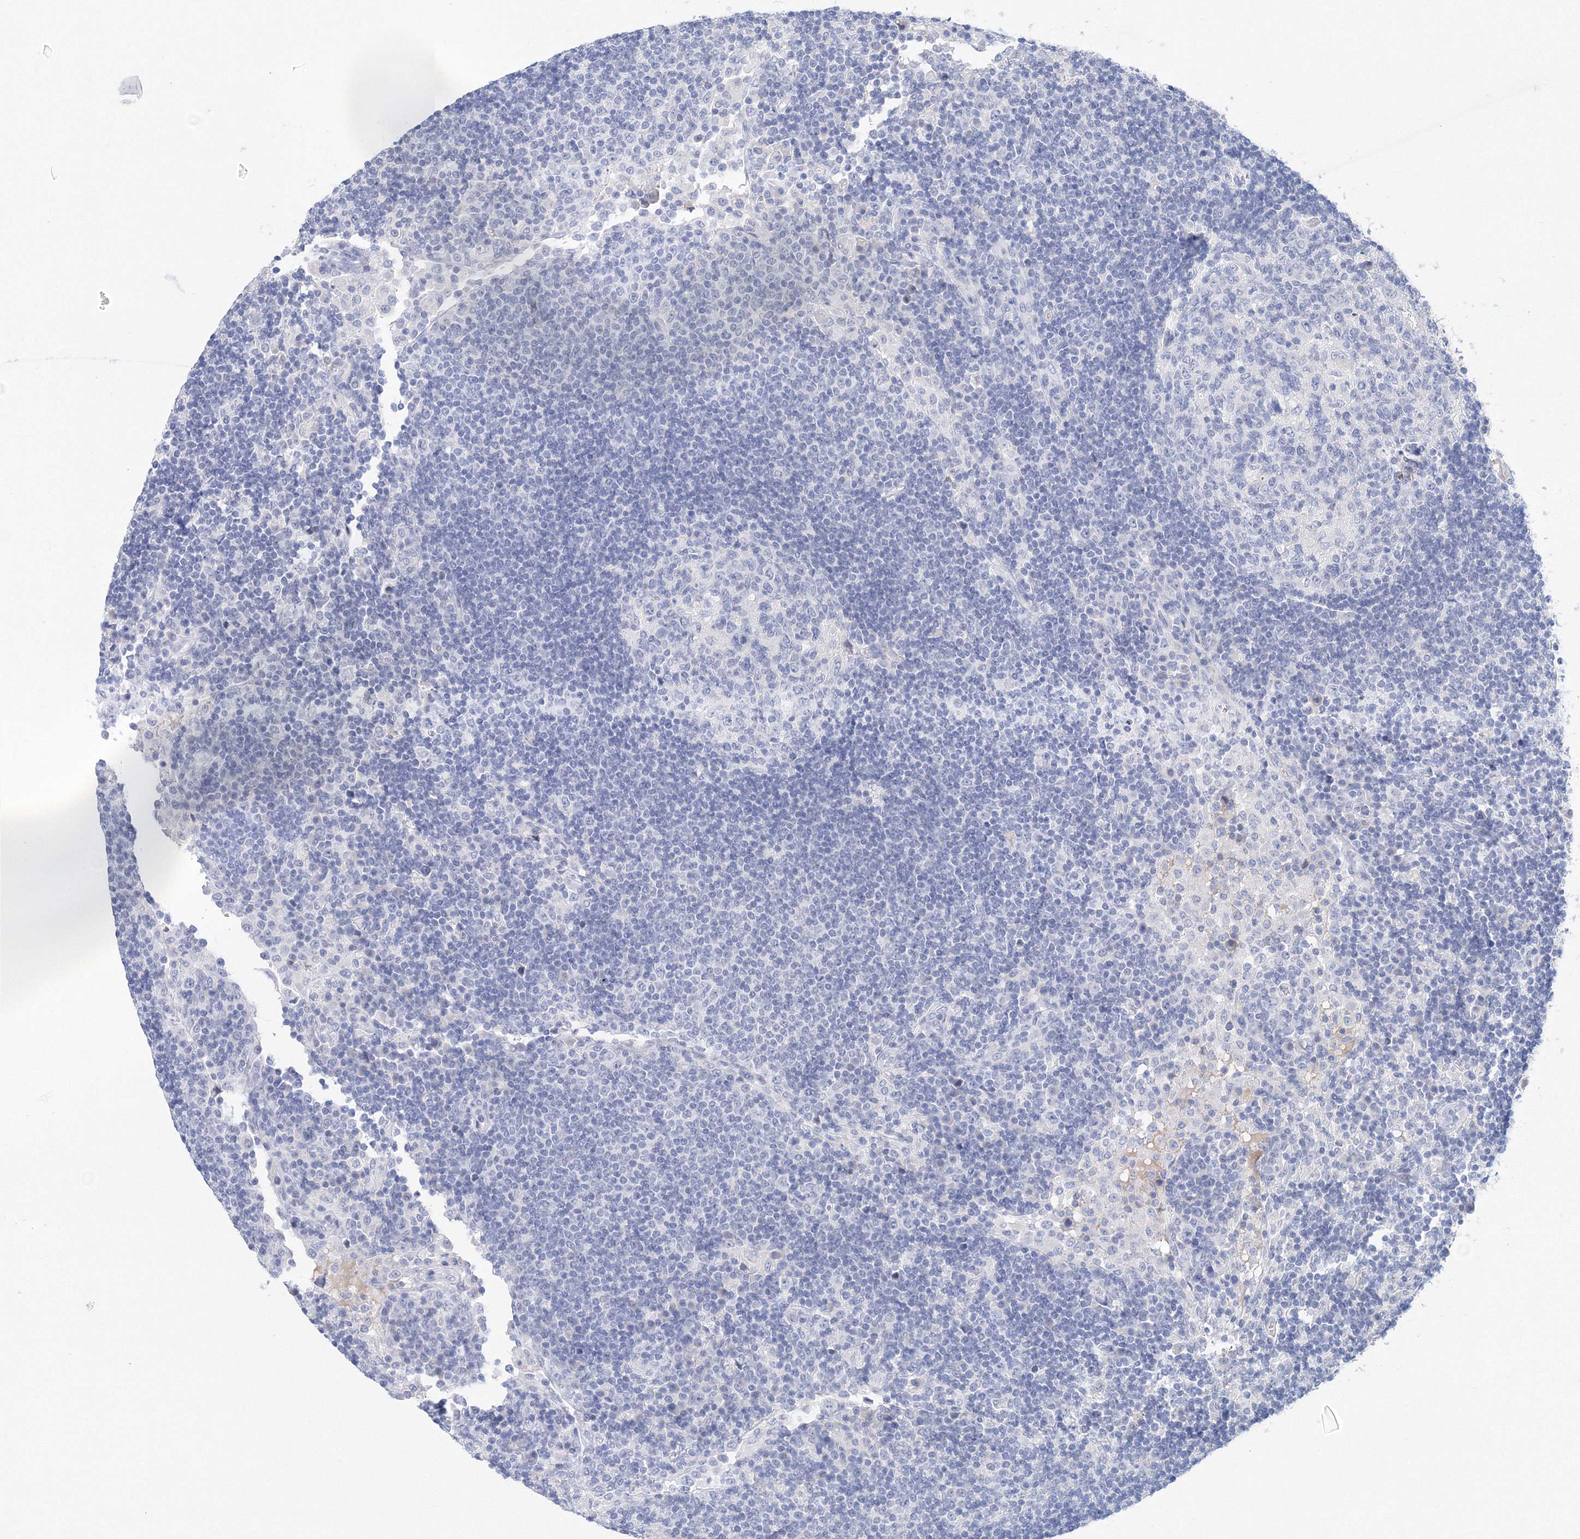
{"staining": {"intensity": "negative", "quantity": "none", "location": "none"}, "tissue": "lymph node", "cell_type": "Germinal center cells", "image_type": "normal", "snomed": [{"axis": "morphology", "description": "Normal tissue, NOS"}, {"axis": "topography", "description": "Lymph node"}], "caption": "Germinal center cells are negative for protein expression in benign human lymph node. Nuclei are stained in blue.", "gene": "LRRIQ4", "patient": {"sex": "female", "age": 53}}